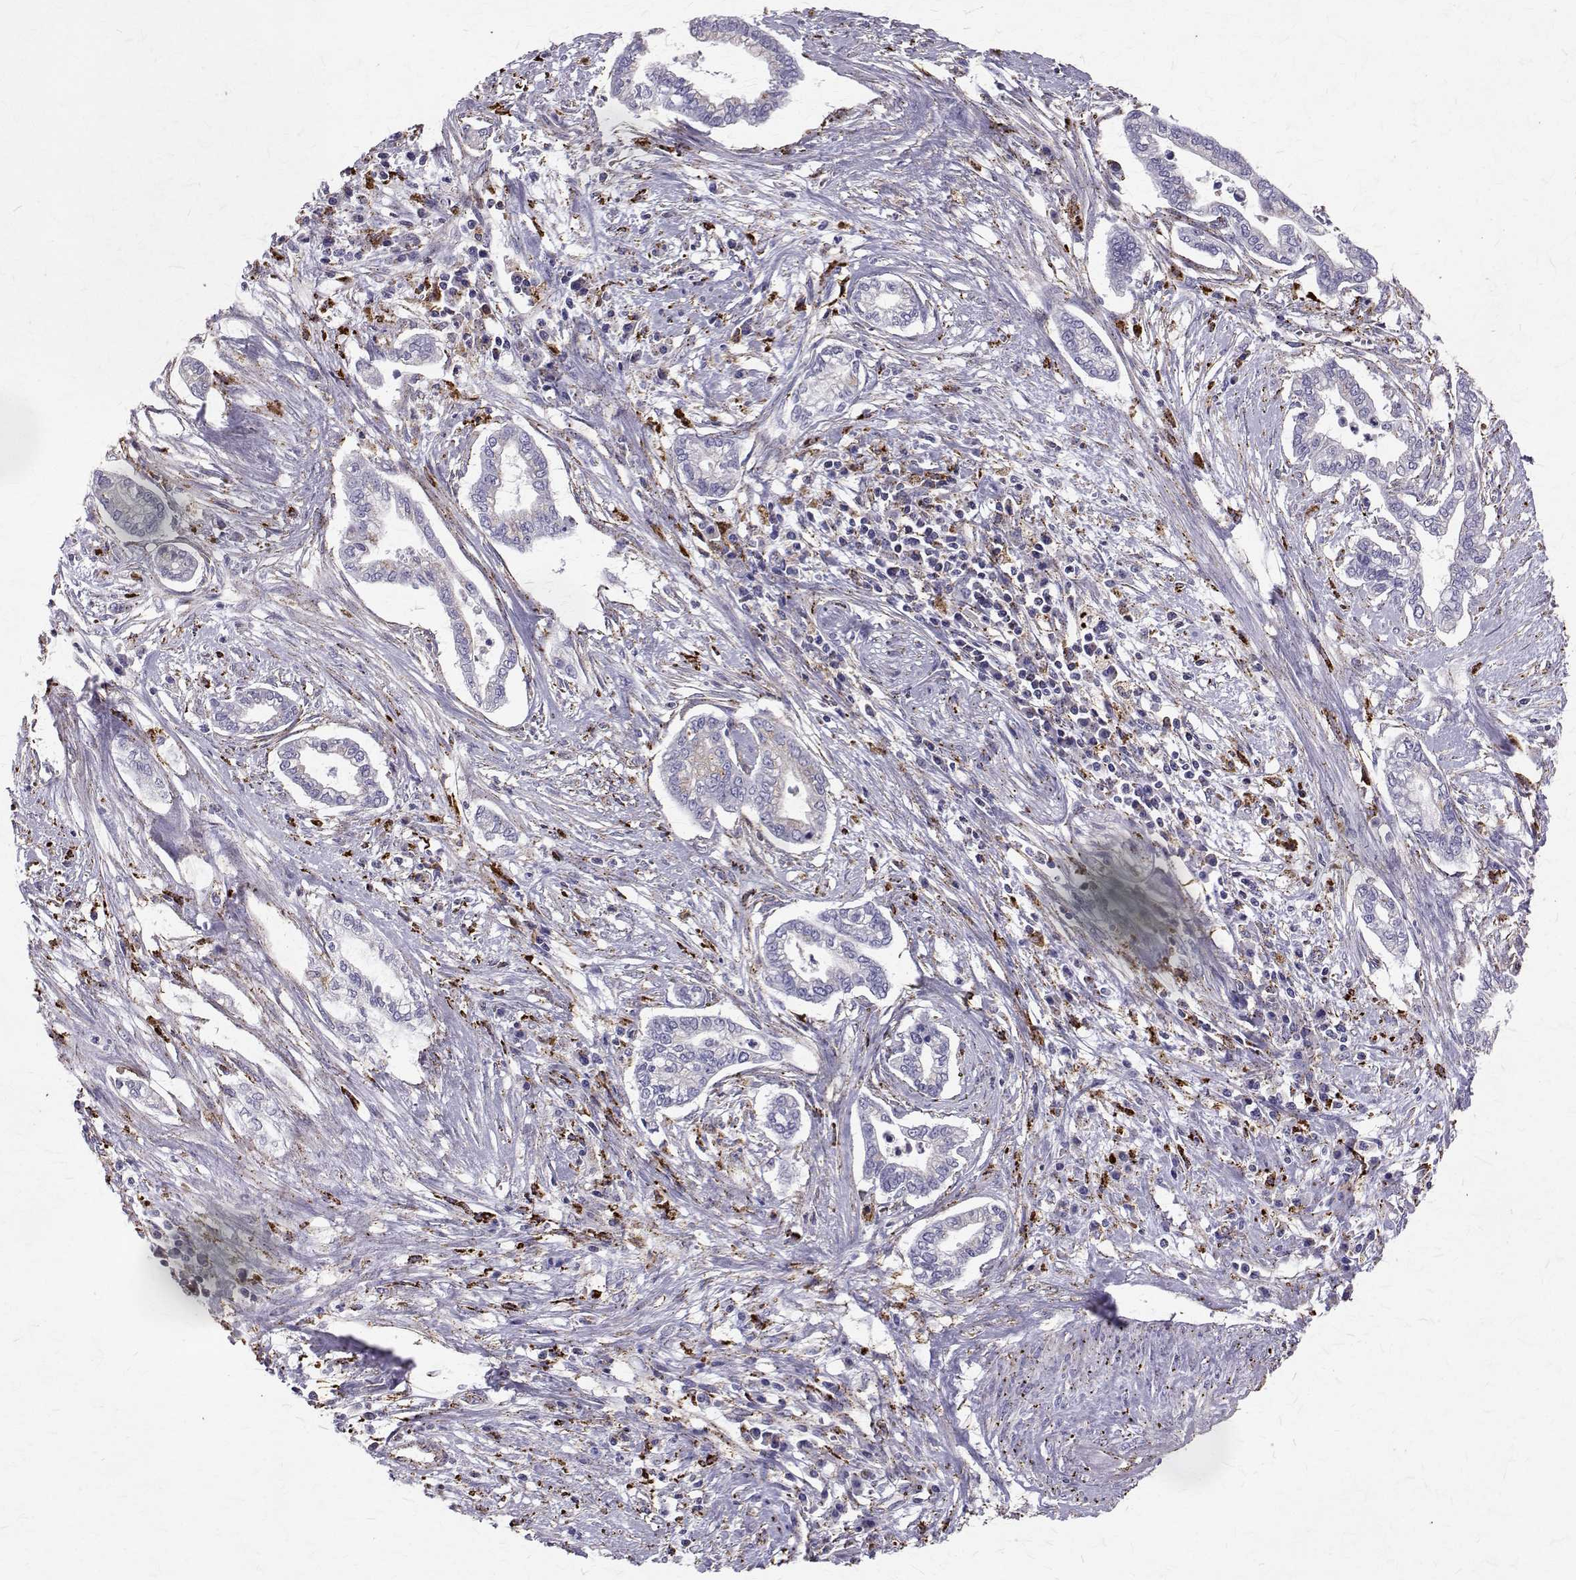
{"staining": {"intensity": "negative", "quantity": "none", "location": "none"}, "tissue": "cervical cancer", "cell_type": "Tumor cells", "image_type": "cancer", "snomed": [{"axis": "morphology", "description": "Adenocarcinoma, NOS"}, {"axis": "topography", "description": "Cervix"}], "caption": "High magnification brightfield microscopy of cervical adenocarcinoma stained with DAB (3,3'-diaminobenzidine) (brown) and counterstained with hematoxylin (blue): tumor cells show no significant staining.", "gene": "TPP1", "patient": {"sex": "female", "age": 62}}